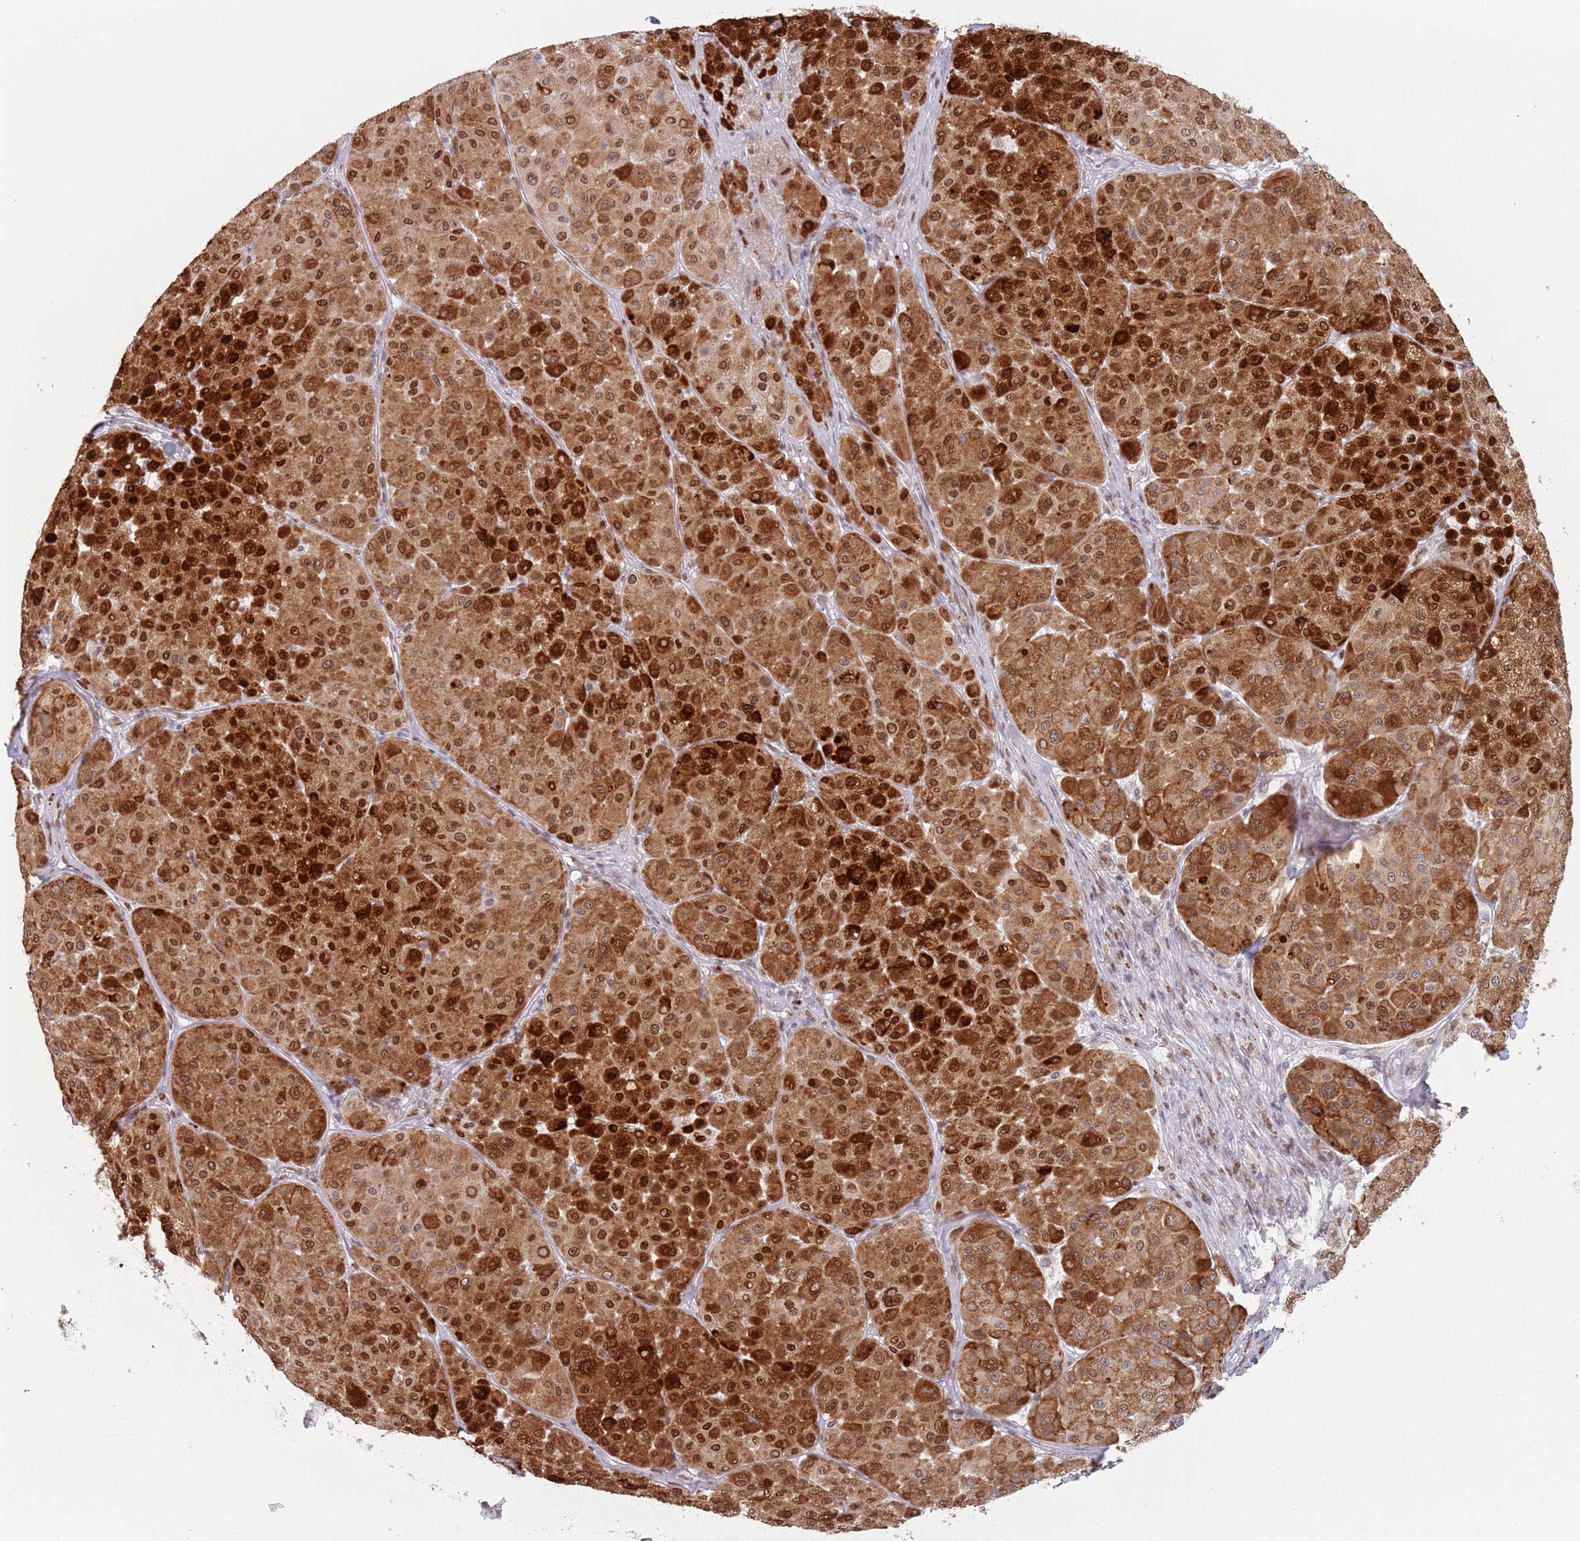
{"staining": {"intensity": "strong", "quantity": ">75%", "location": "cytoplasmic/membranous,nuclear"}, "tissue": "melanoma", "cell_type": "Tumor cells", "image_type": "cancer", "snomed": [{"axis": "morphology", "description": "Malignant melanoma, Metastatic site"}, {"axis": "topography", "description": "Smooth muscle"}], "caption": "Immunohistochemistry photomicrograph of neoplastic tissue: malignant melanoma (metastatic site) stained using immunohistochemistry demonstrates high levels of strong protein expression localized specifically in the cytoplasmic/membranous and nuclear of tumor cells, appearing as a cytoplasmic/membranous and nuclear brown color.", "gene": "MFSD12", "patient": {"sex": "male", "age": 41}}